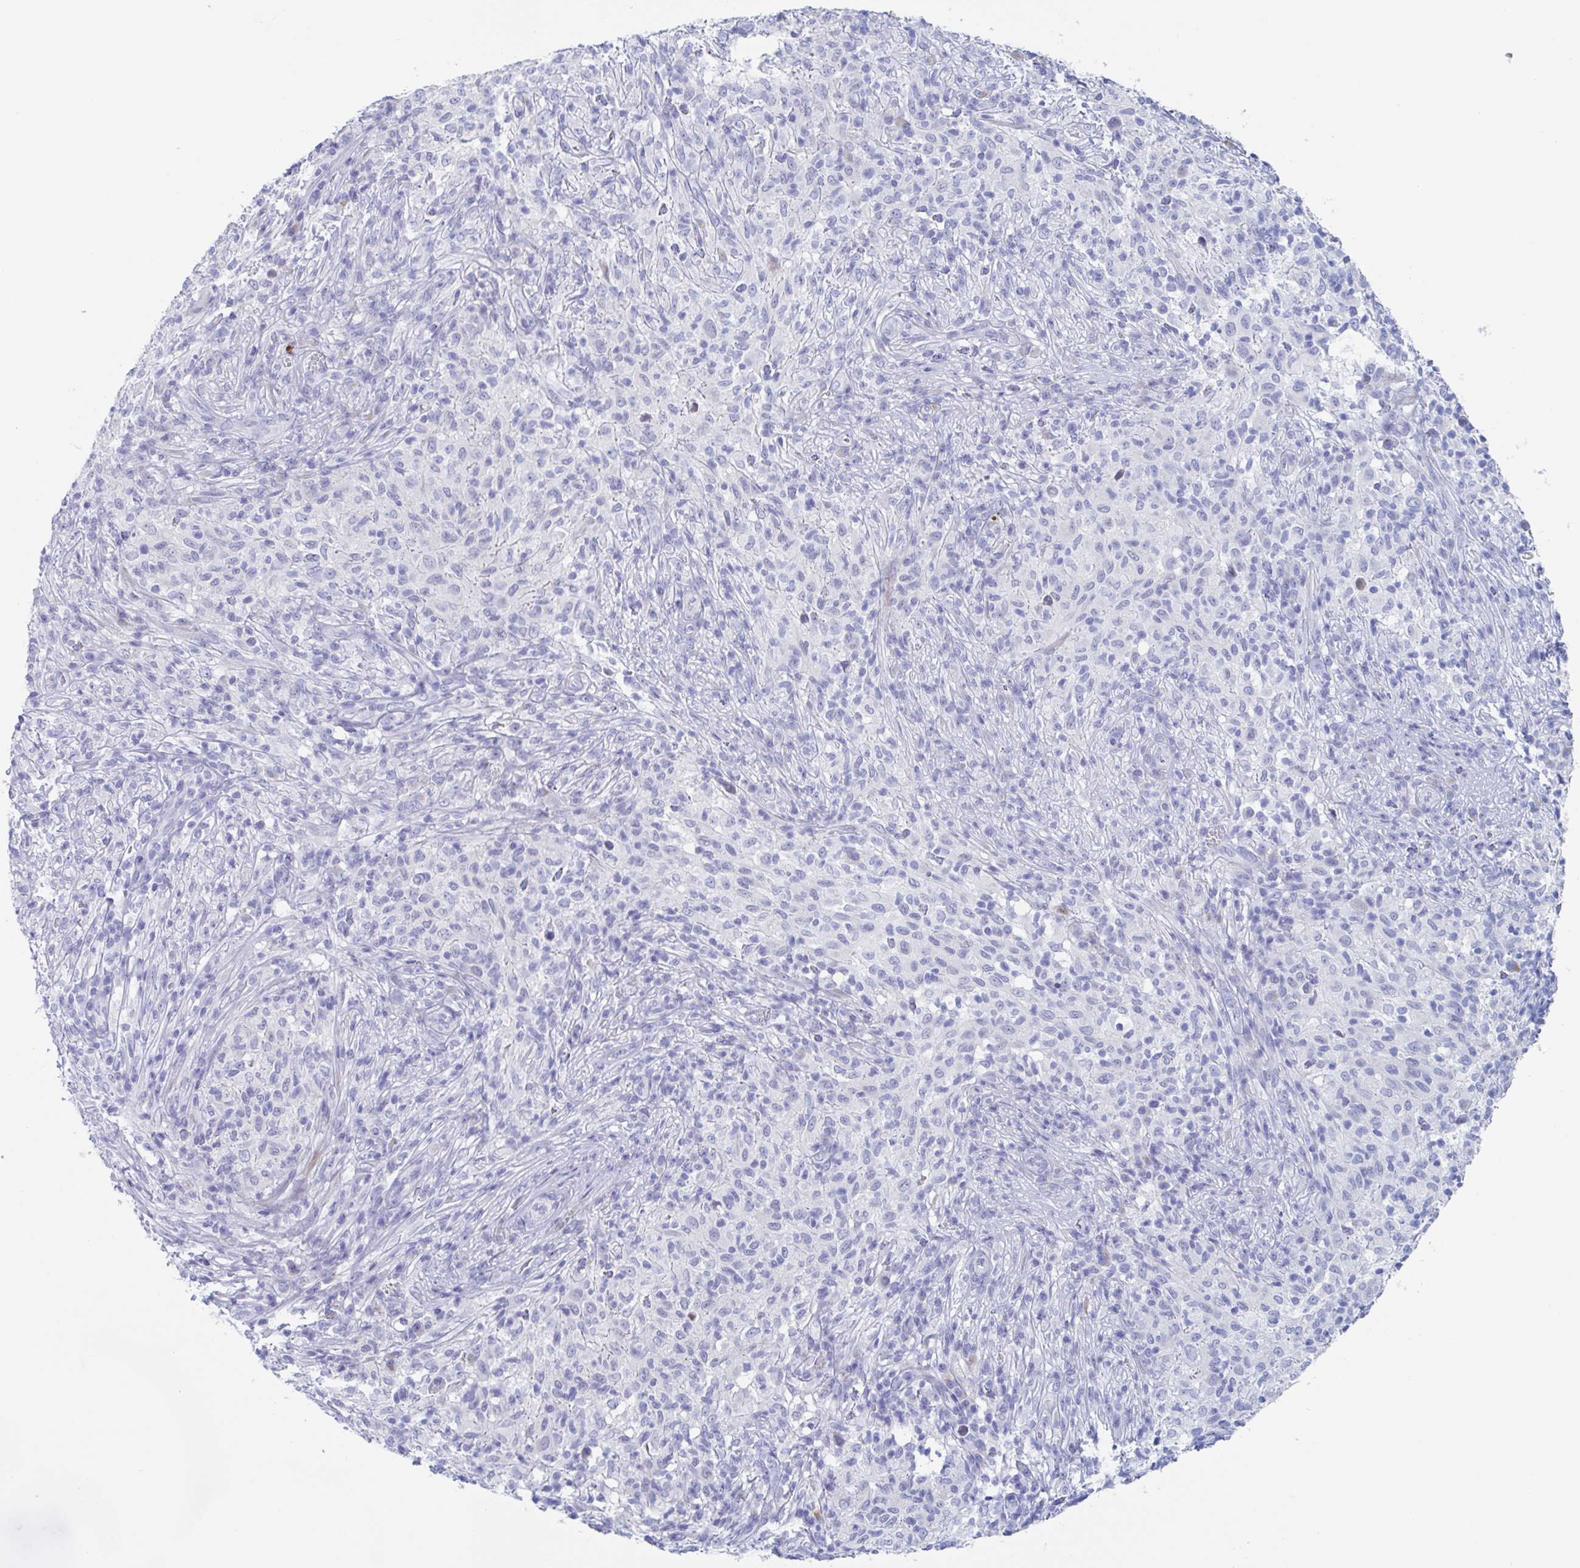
{"staining": {"intensity": "negative", "quantity": "none", "location": "none"}, "tissue": "melanoma", "cell_type": "Tumor cells", "image_type": "cancer", "snomed": [{"axis": "morphology", "description": "Malignant melanoma, NOS"}, {"axis": "topography", "description": "Skin"}], "caption": "This is an immunohistochemistry photomicrograph of melanoma. There is no positivity in tumor cells.", "gene": "NT5C3B", "patient": {"sex": "male", "age": 66}}